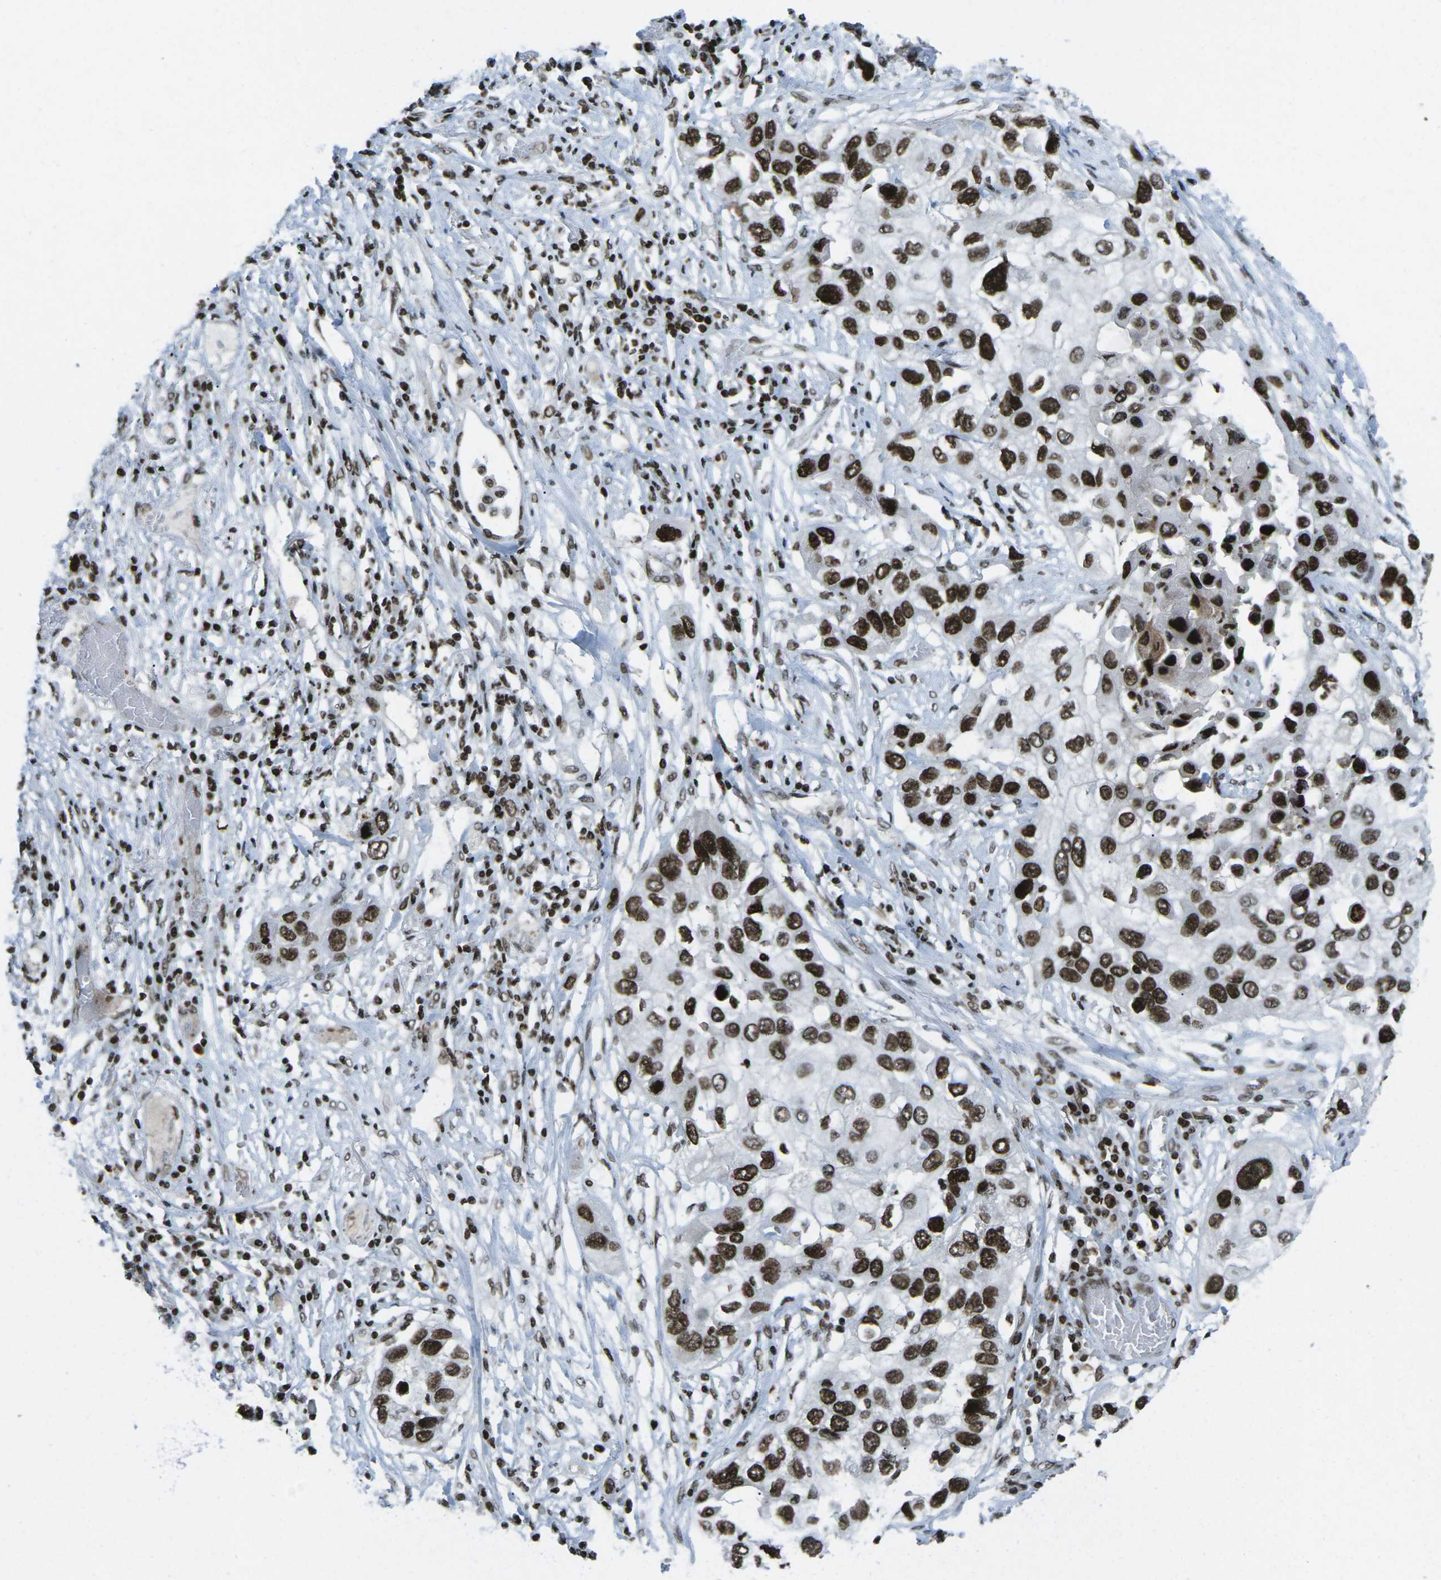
{"staining": {"intensity": "strong", "quantity": ">75%", "location": "nuclear"}, "tissue": "lung cancer", "cell_type": "Tumor cells", "image_type": "cancer", "snomed": [{"axis": "morphology", "description": "Squamous cell carcinoma, NOS"}, {"axis": "topography", "description": "Lung"}], "caption": "This image exhibits IHC staining of human lung squamous cell carcinoma, with high strong nuclear expression in approximately >75% of tumor cells.", "gene": "EME1", "patient": {"sex": "male", "age": 71}}